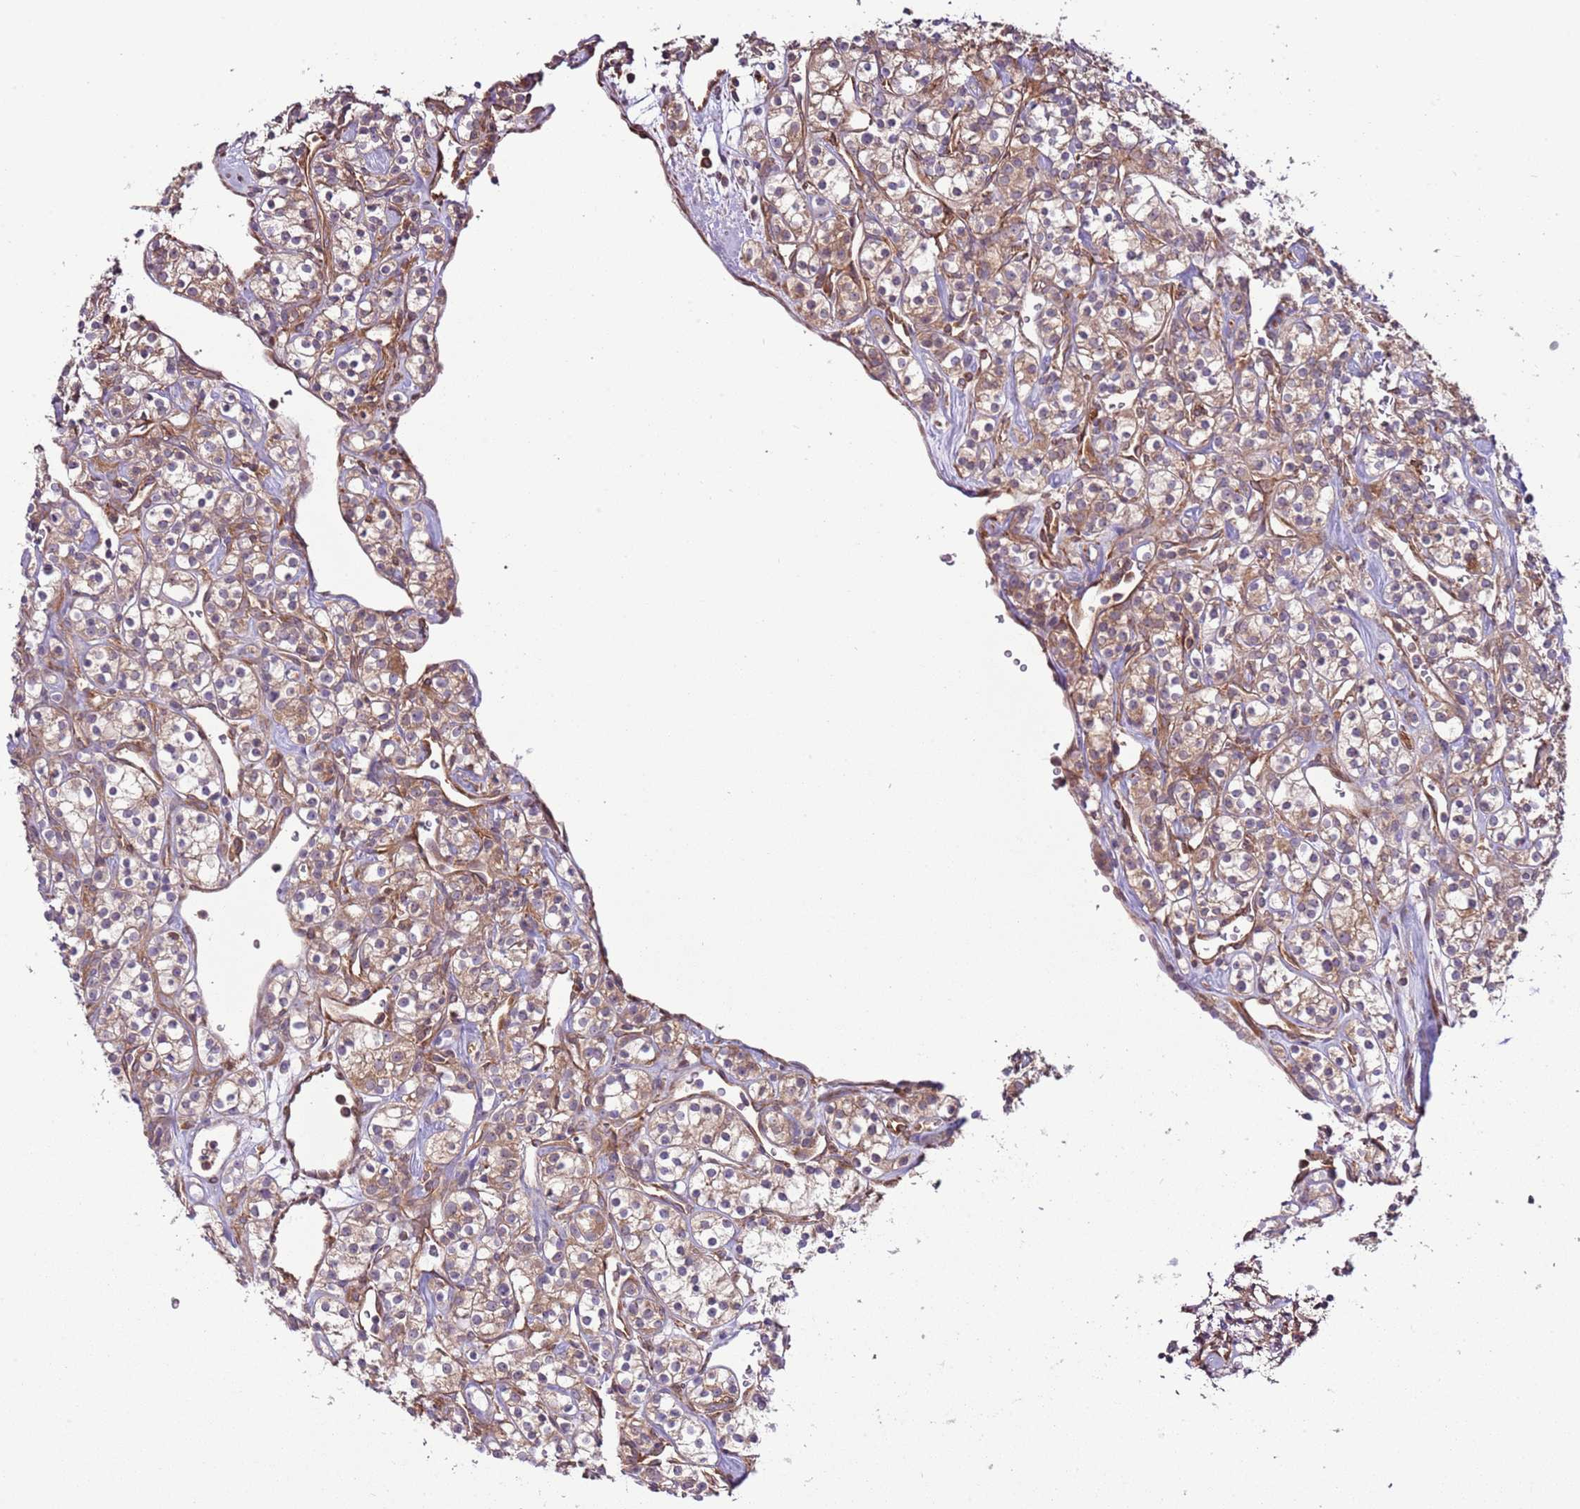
{"staining": {"intensity": "weak", "quantity": "25%-75%", "location": "cytoplasmic/membranous"}, "tissue": "renal cancer", "cell_type": "Tumor cells", "image_type": "cancer", "snomed": [{"axis": "morphology", "description": "Adenocarcinoma, NOS"}, {"axis": "topography", "description": "Kidney"}], "caption": "This micrograph shows IHC staining of renal cancer (adenocarcinoma), with low weak cytoplasmic/membranous expression in approximately 25%-75% of tumor cells.", "gene": "LPIN2", "patient": {"sex": "male", "age": 77}}